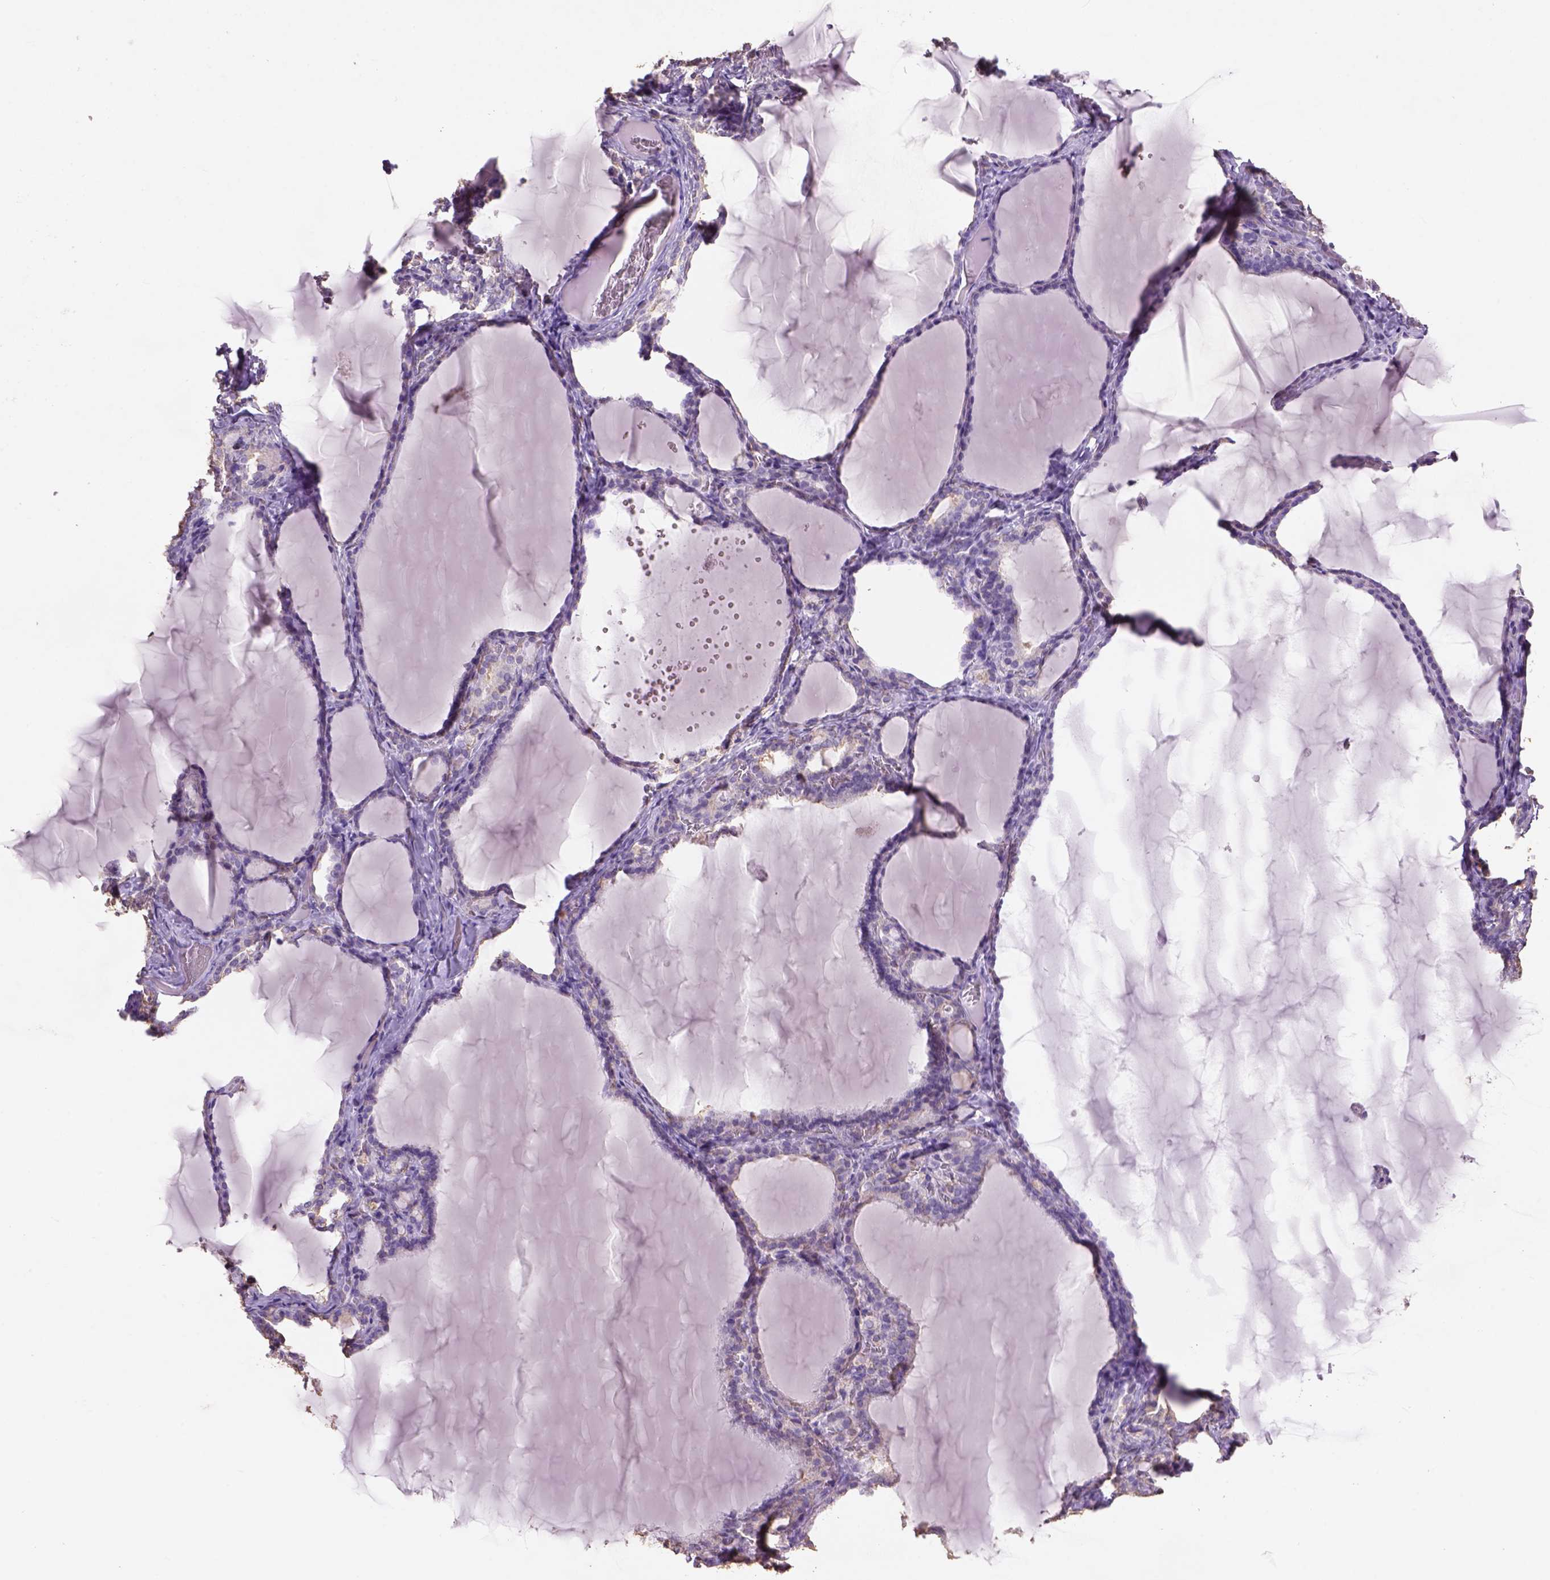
{"staining": {"intensity": "weak", "quantity": "25%-75%", "location": "cytoplasmic/membranous"}, "tissue": "thyroid gland", "cell_type": "Glandular cells", "image_type": "normal", "snomed": [{"axis": "morphology", "description": "Normal tissue, NOS"}, {"axis": "morphology", "description": "Hyperplasia, NOS"}, {"axis": "topography", "description": "Thyroid gland"}], "caption": "Thyroid gland stained for a protein (brown) reveals weak cytoplasmic/membranous positive expression in about 25%-75% of glandular cells.", "gene": "NAALAD2", "patient": {"sex": "female", "age": 27}}